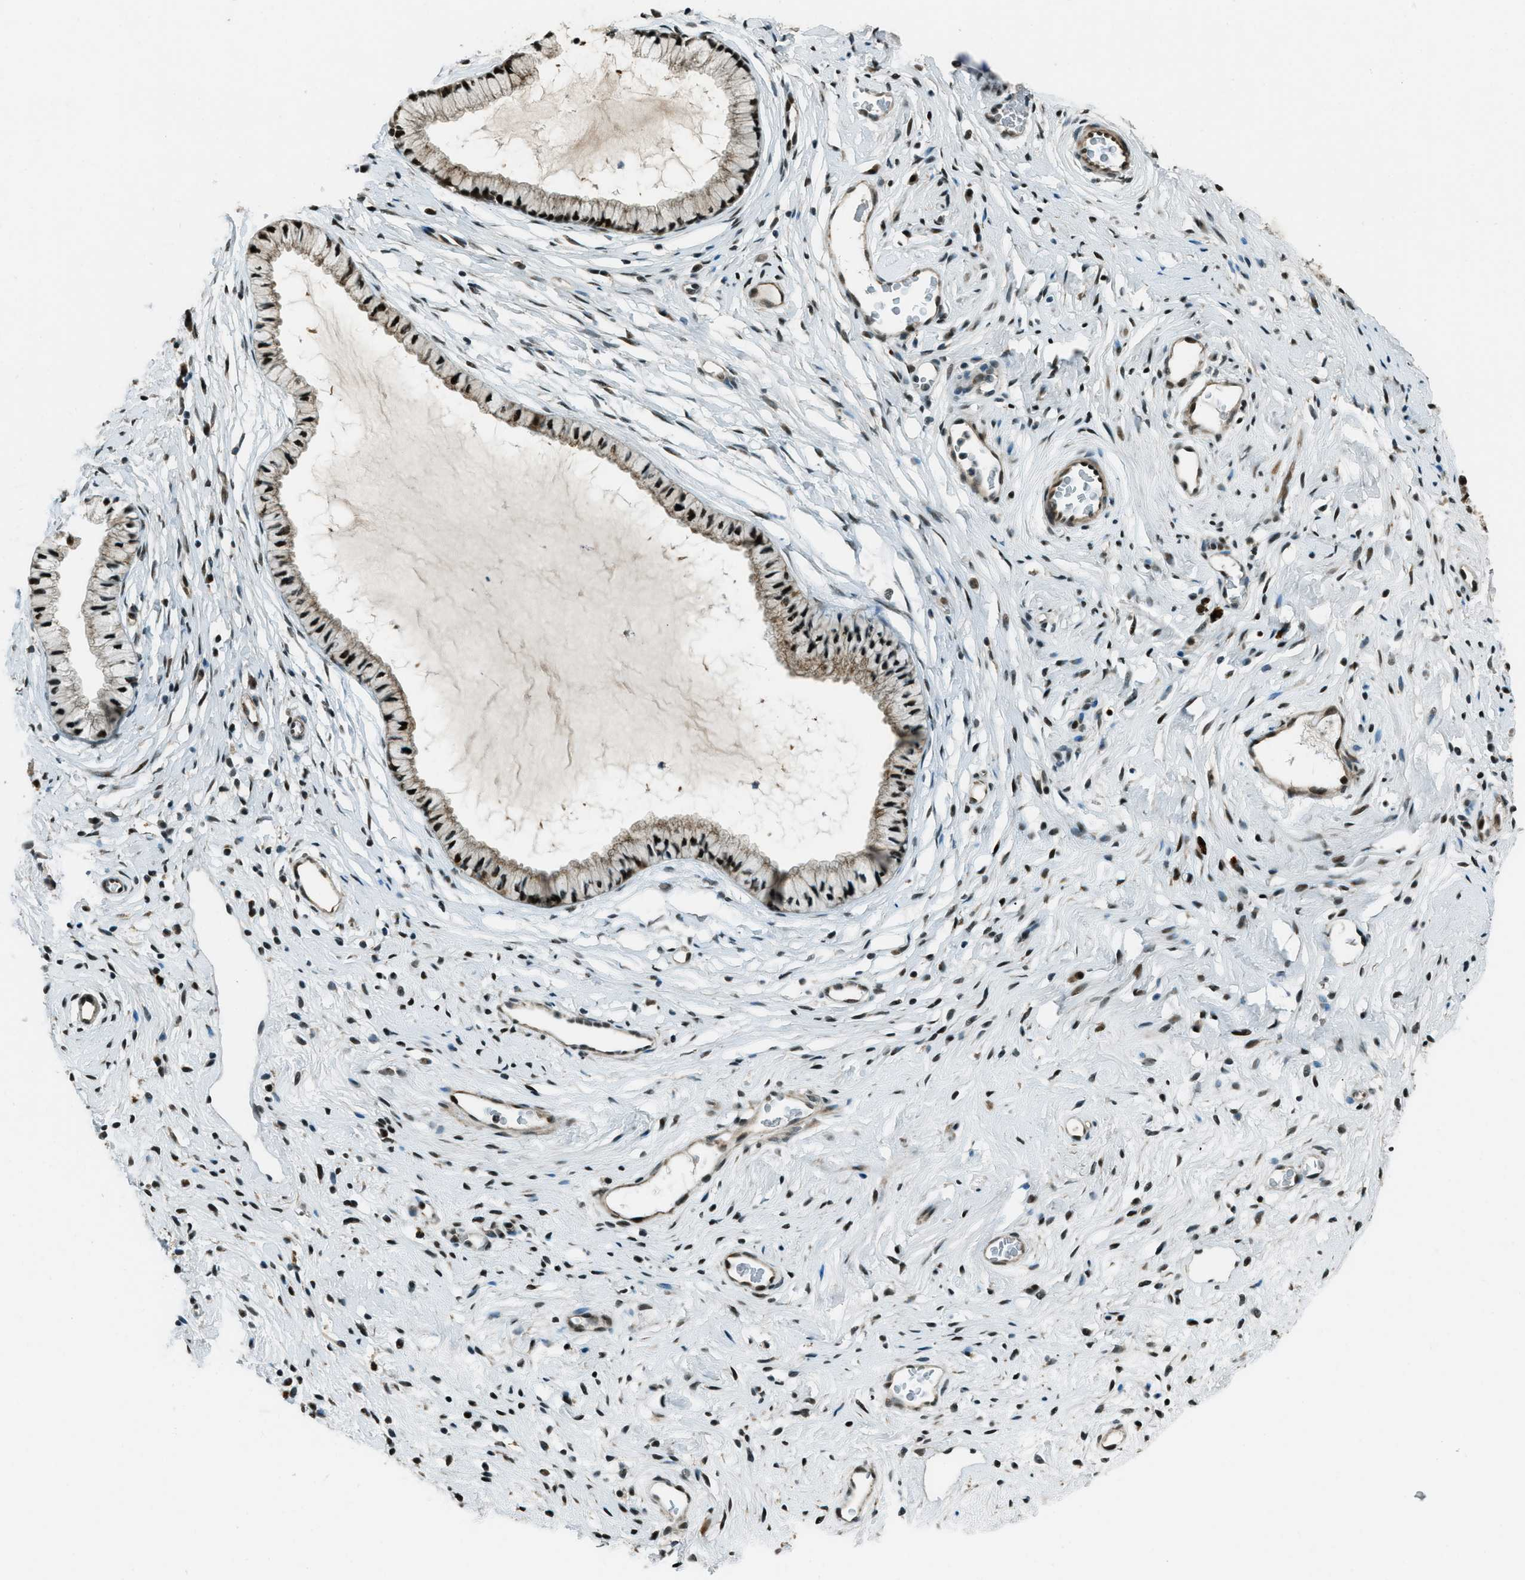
{"staining": {"intensity": "strong", "quantity": ">75%", "location": "nuclear"}, "tissue": "cervix", "cell_type": "Glandular cells", "image_type": "normal", "snomed": [{"axis": "morphology", "description": "Normal tissue, NOS"}, {"axis": "topography", "description": "Cervix"}], "caption": "Cervix stained with DAB (3,3'-diaminobenzidine) IHC reveals high levels of strong nuclear expression in approximately >75% of glandular cells.", "gene": "TARDBP", "patient": {"sex": "female", "age": 77}}